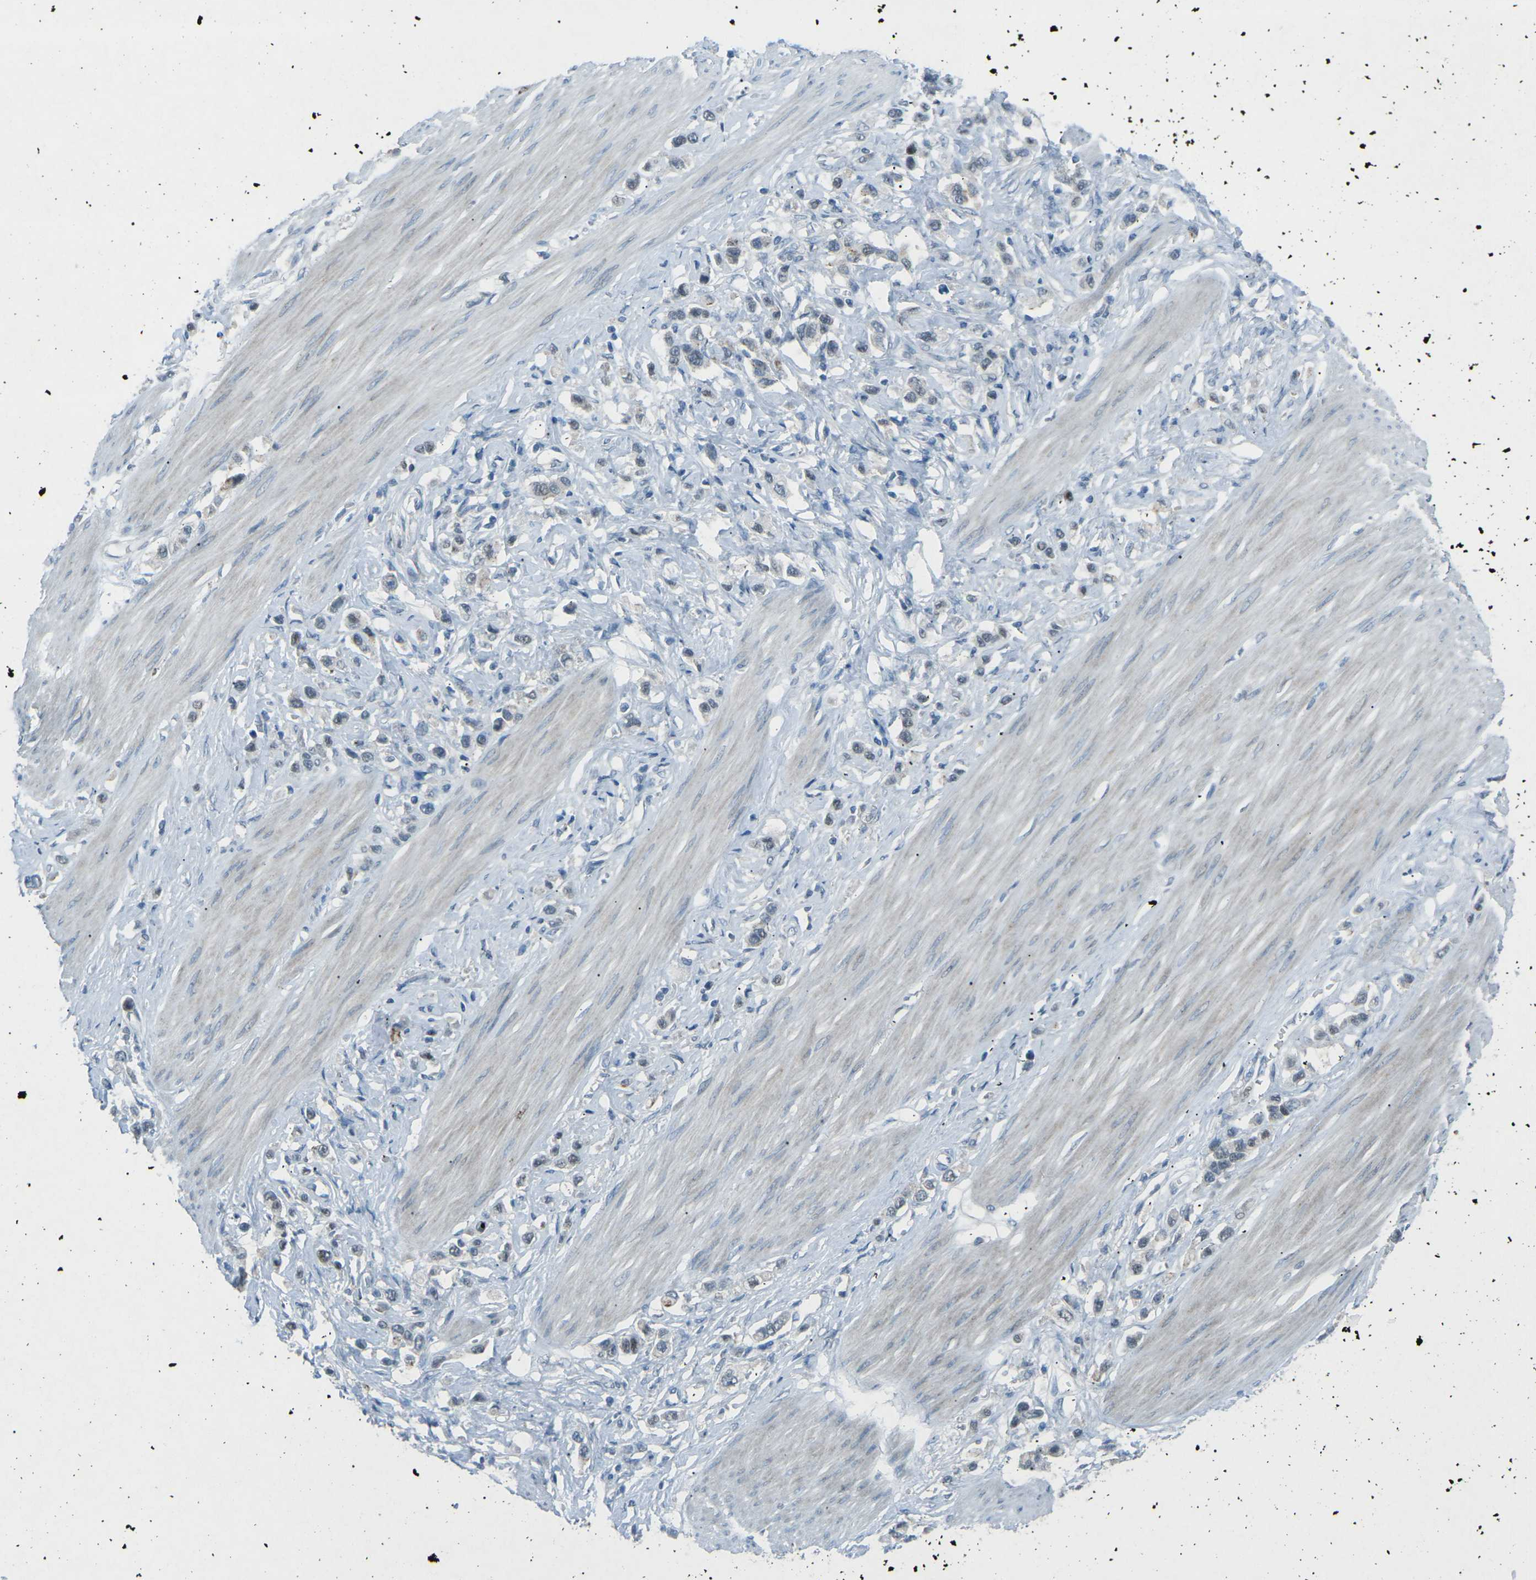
{"staining": {"intensity": "weak", "quantity": "<25%", "location": "nuclear"}, "tissue": "stomach cancer", "cell_type": "Tumor cells", "image_type": "cancer", "snomed": [{"axis": "morphology", "description": "Adenocarcinoma, NOS"}, {"axis": "topography", "description": "Stomach"}], "caption": "Tumor cells show no significant positivity in stomach cancer (adenocarcinoma).", "gene": "PRKCA", "patient": {"sex": "female", "age": 65}}